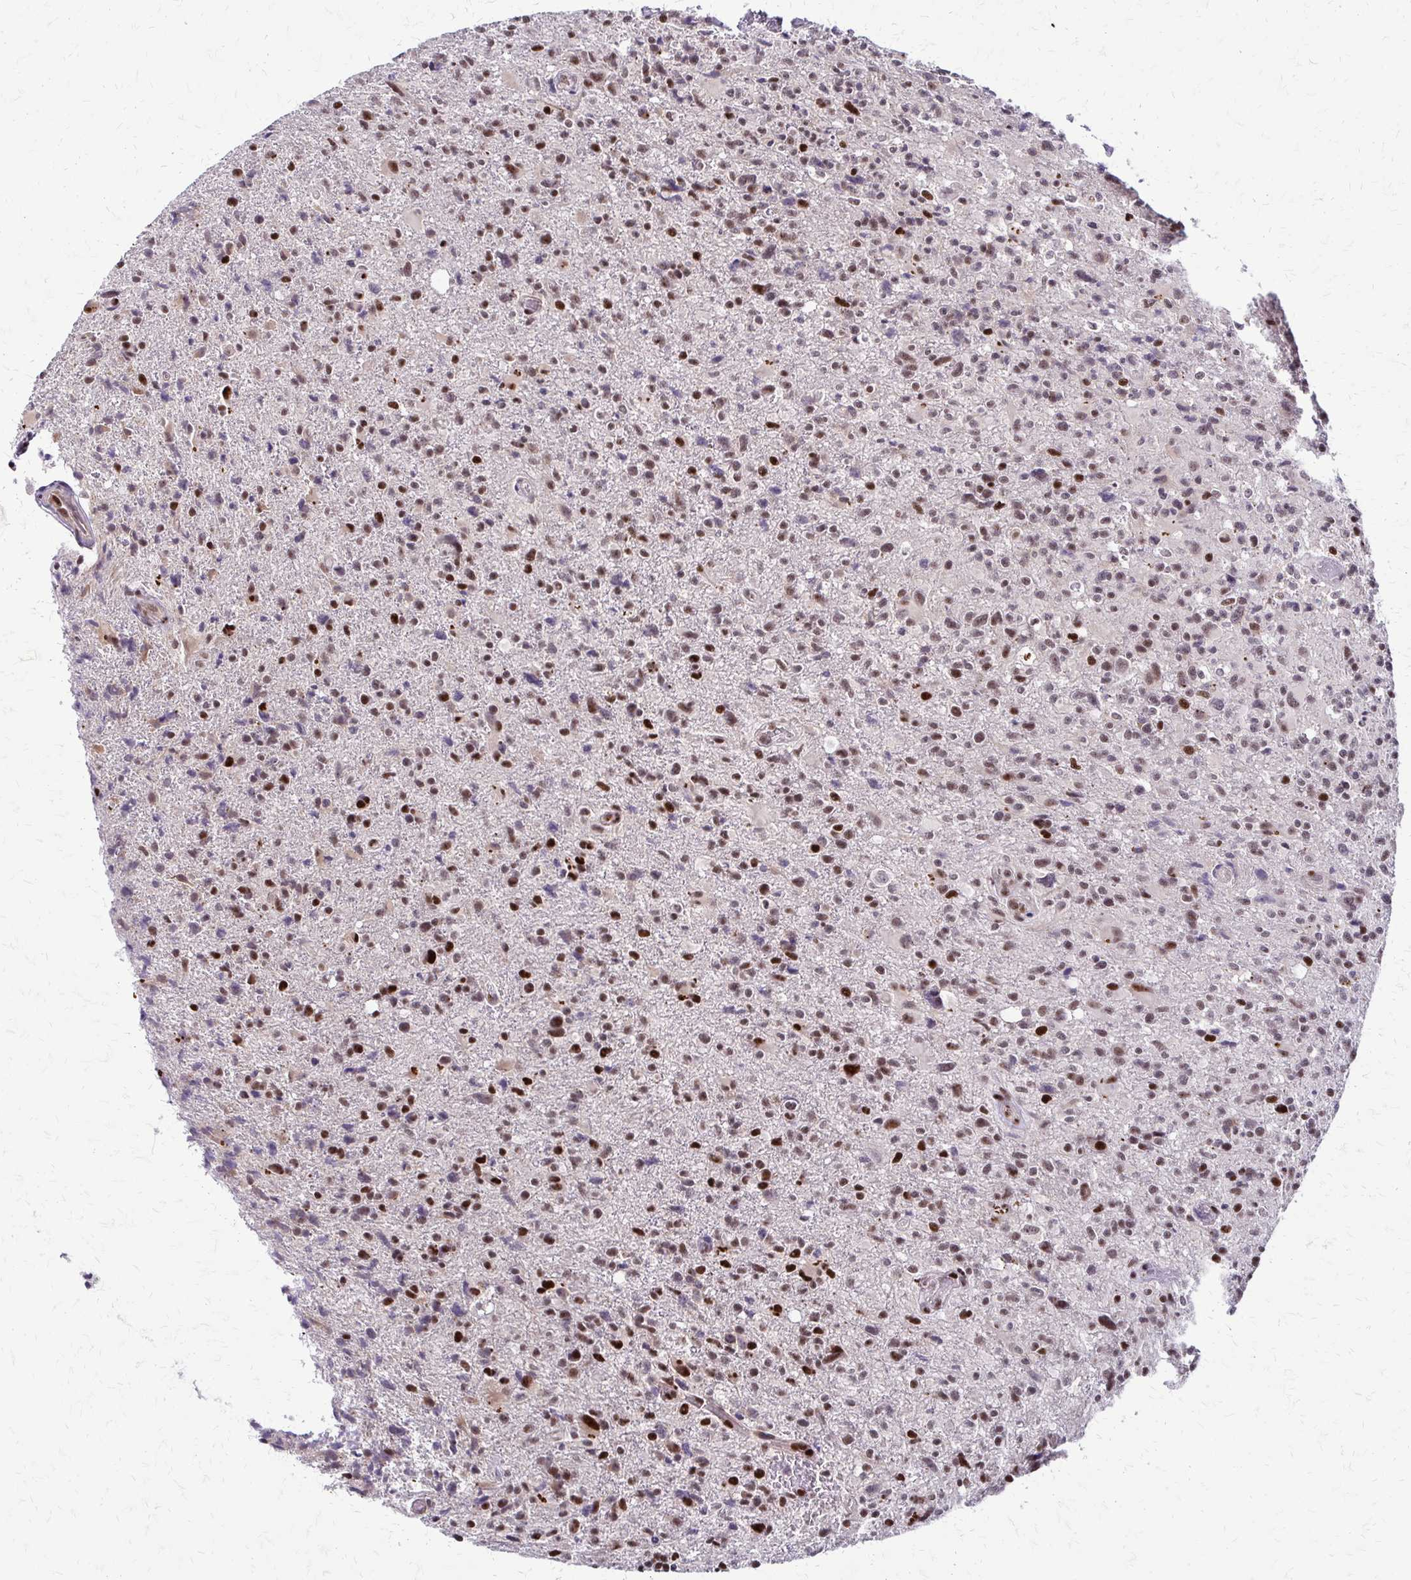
{"staining": {"intensity": "strong", "quantity": ">75%", "location": "nuclear"}, "tissue": "glioma", "cell_type": "Tumor cells", "image_type": "cancer", "snomed": [{"axis": "morphology", "description": "Glioma, malignant, High grade"}, {"axis": "topography", "description": "Brain"}], "caption": "The immunohistochemical stain shows strong nuclear positivity in tumor cells of glioma tissue. The protein is shown in brown color, while the nuclei are stained blue.", "gene": "TRIR", "patient": {"sex": "male", "age": 63}}